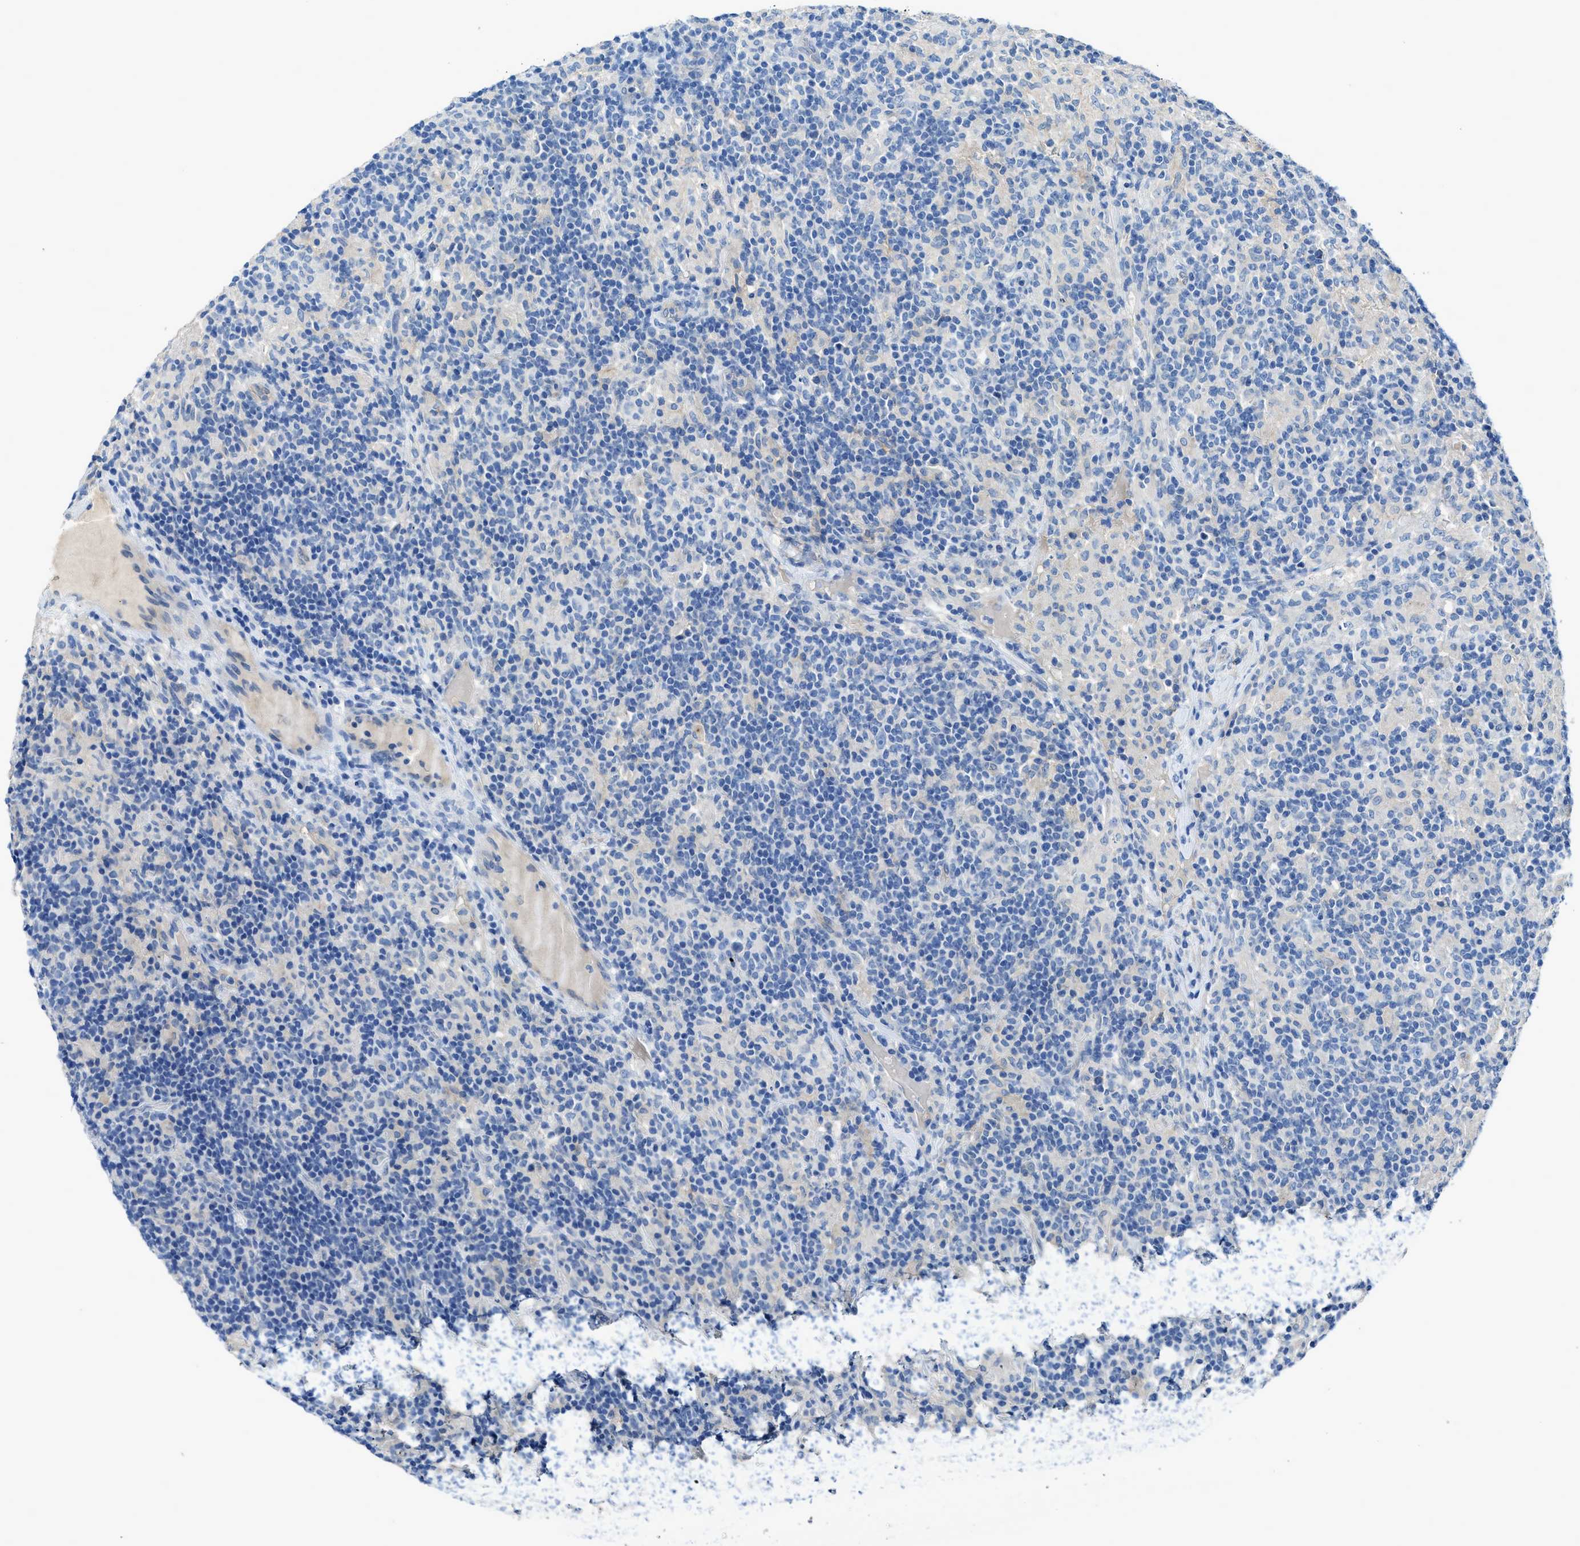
{"staining": {"intensity": "negative", "quantity": "none", "location": "none"}, "tissue": "lymphoma", "cell_type": "Tumor cells", "image_type": "cancer", "snomed": [{"axis": "morphology", "description": "Hodgkin's disease, NOS"}, {"axis": "topography", "description": "Lymph node"}], "caption": "There is no significant staining in tumor cells of Hodgkin's disease. The staining was performed using DAB (3,3'-diaminobenzidine) to visualize the protein expression in brown, while the nuclei were stained in blue with hematoxylin (Magnification: 20x).", "gene": "PTGFRN", "patient": {"sex": "male", "age": 70}}